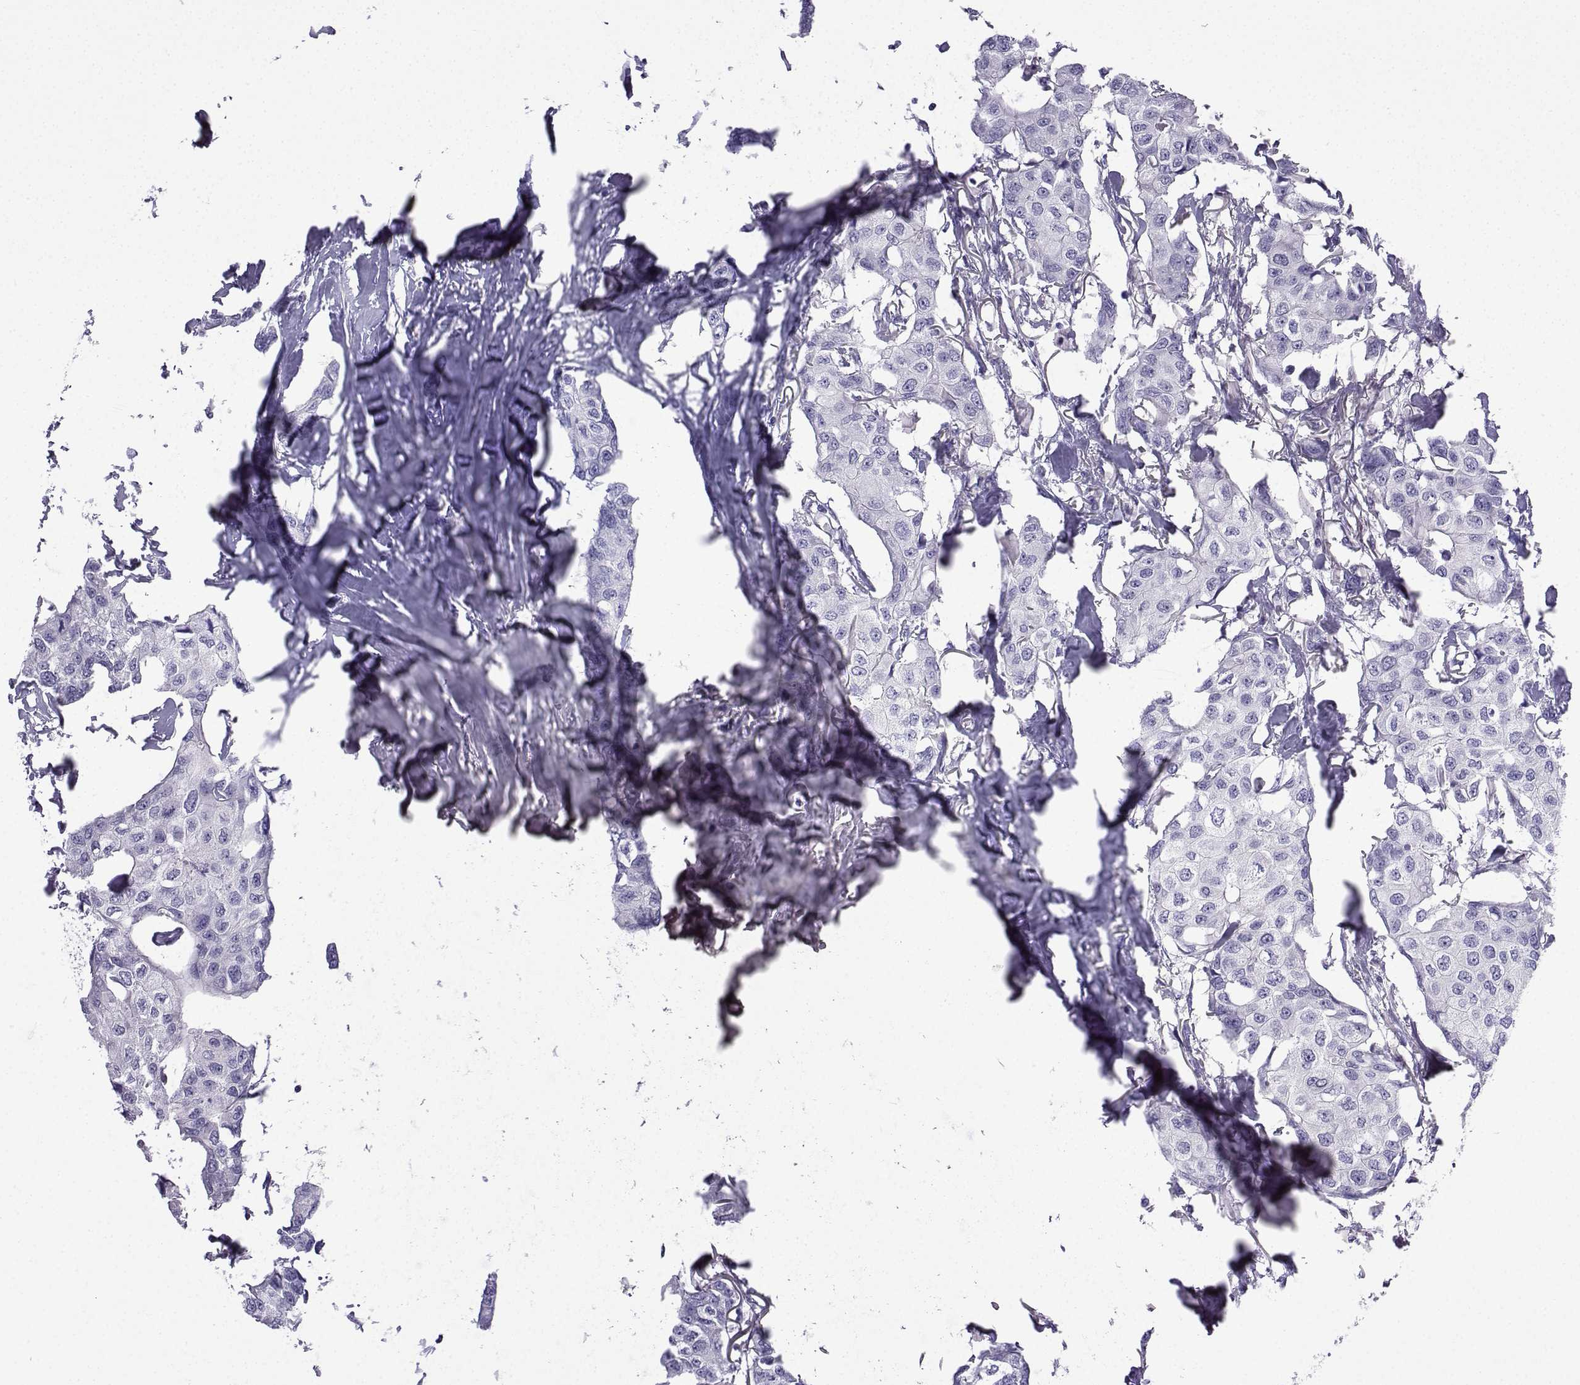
{"staining": {"intensity": "negative", "quantity": "none", "location": "none"}, "tissue": "breast cancer", "cell_type": "Tumor cells", "image_type": "cancer", "snomed": [{"axis": "morphology", "description": "Duct carcinoma"}, {"axis": "topography", "description": "Breast"}], "caption": "Tumor cells are negative for protein expression in human invasive ductal carcinoma (breast).", "gene": "KCNF1", "patient": {"sex": "female", "age": 80}}